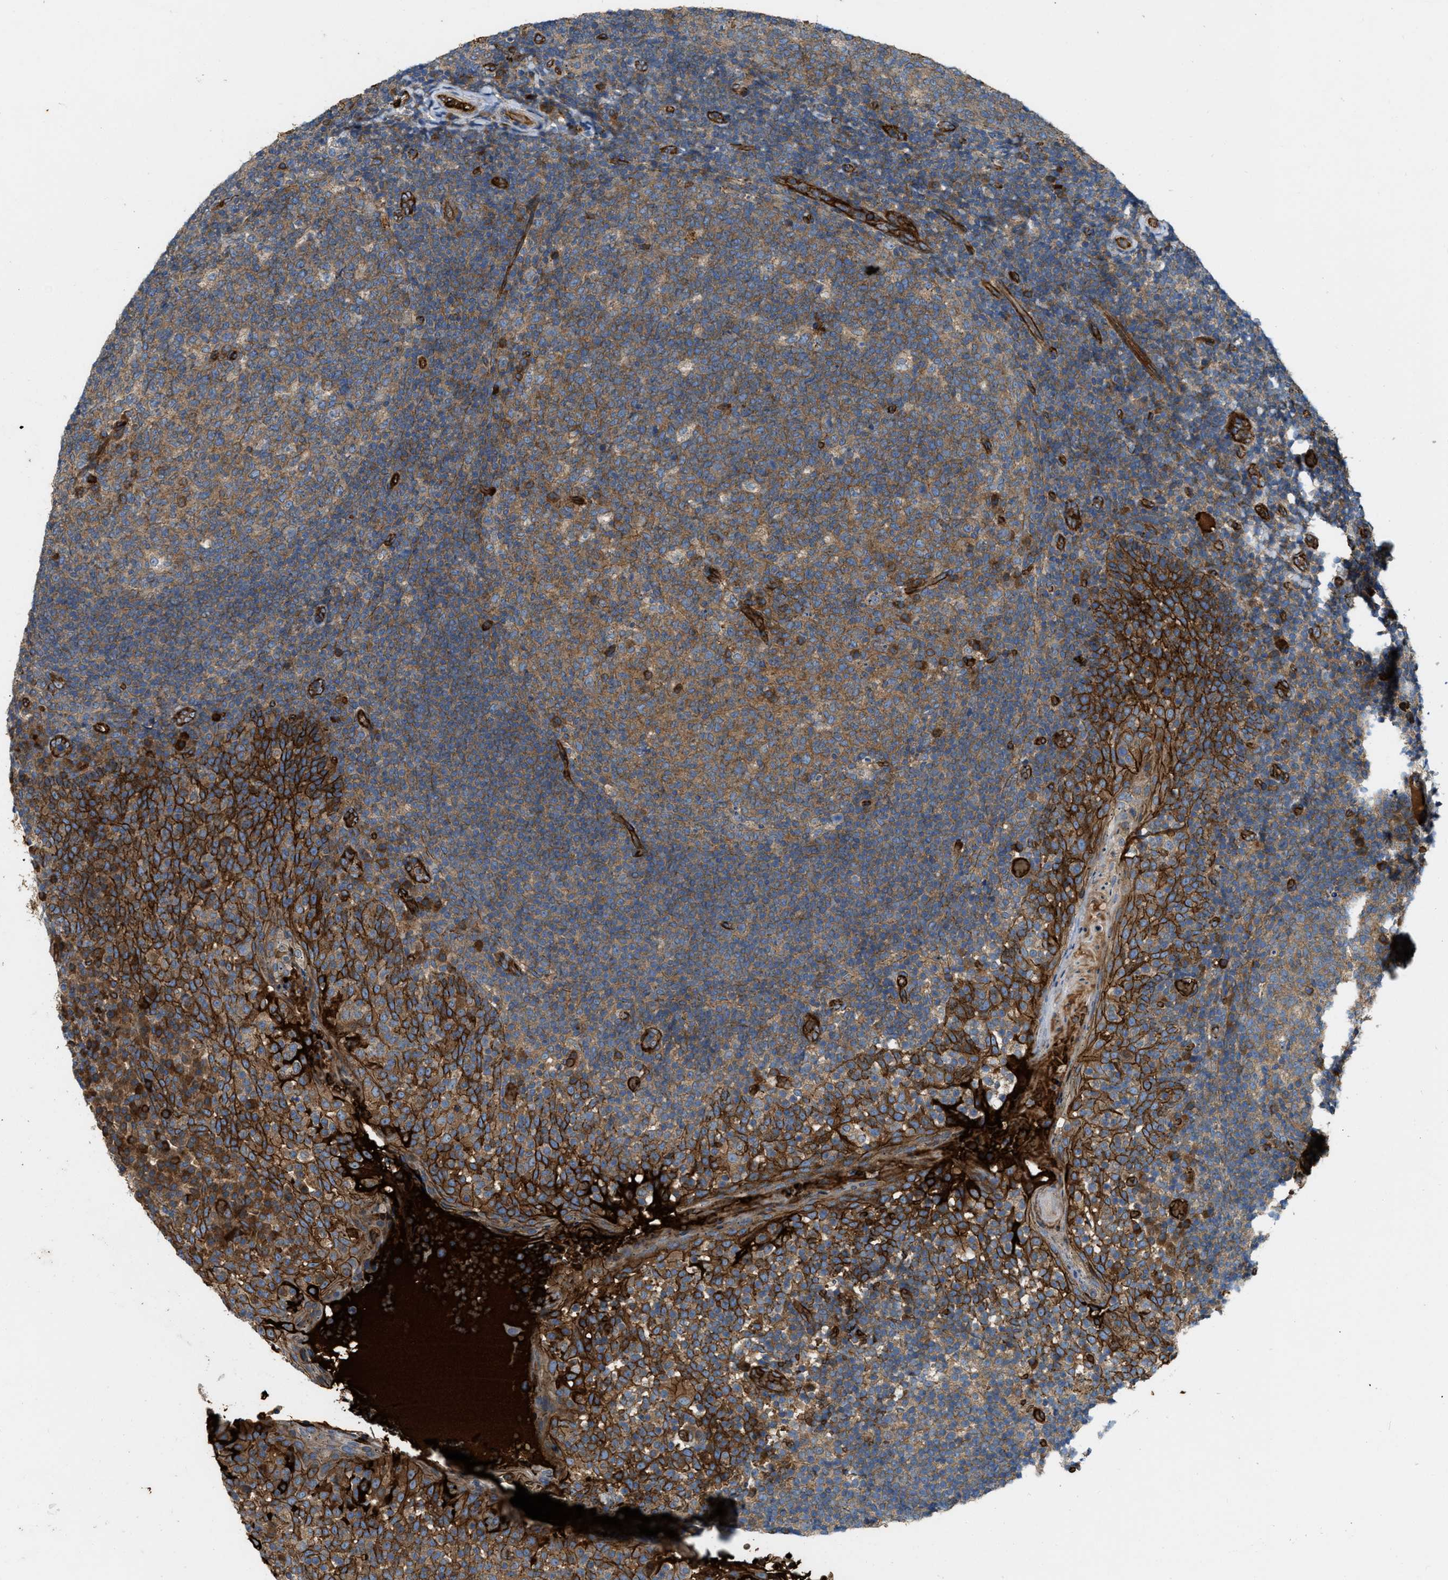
{"staining": {"intensity": "moderate", "quantity": ">75%", "location": "cytoplasmic/membranous"}, "tissue": "tonsil", "cell_type": "Germinal center cells", "image_type": "normal", "snomed": [{"axis": "morphology", "description": "Normal tissue, NOS"}, {"axis": "topography", "description": "Tonsil"}], "caption": "Tonsil stained with immunohistochemistry (IHC) exhibits moderate cytoplasmic/membranous staining in about >75% of germinal center cells.", "gene": "ERC1", "patient": {"sex": "female", "age": 19}}